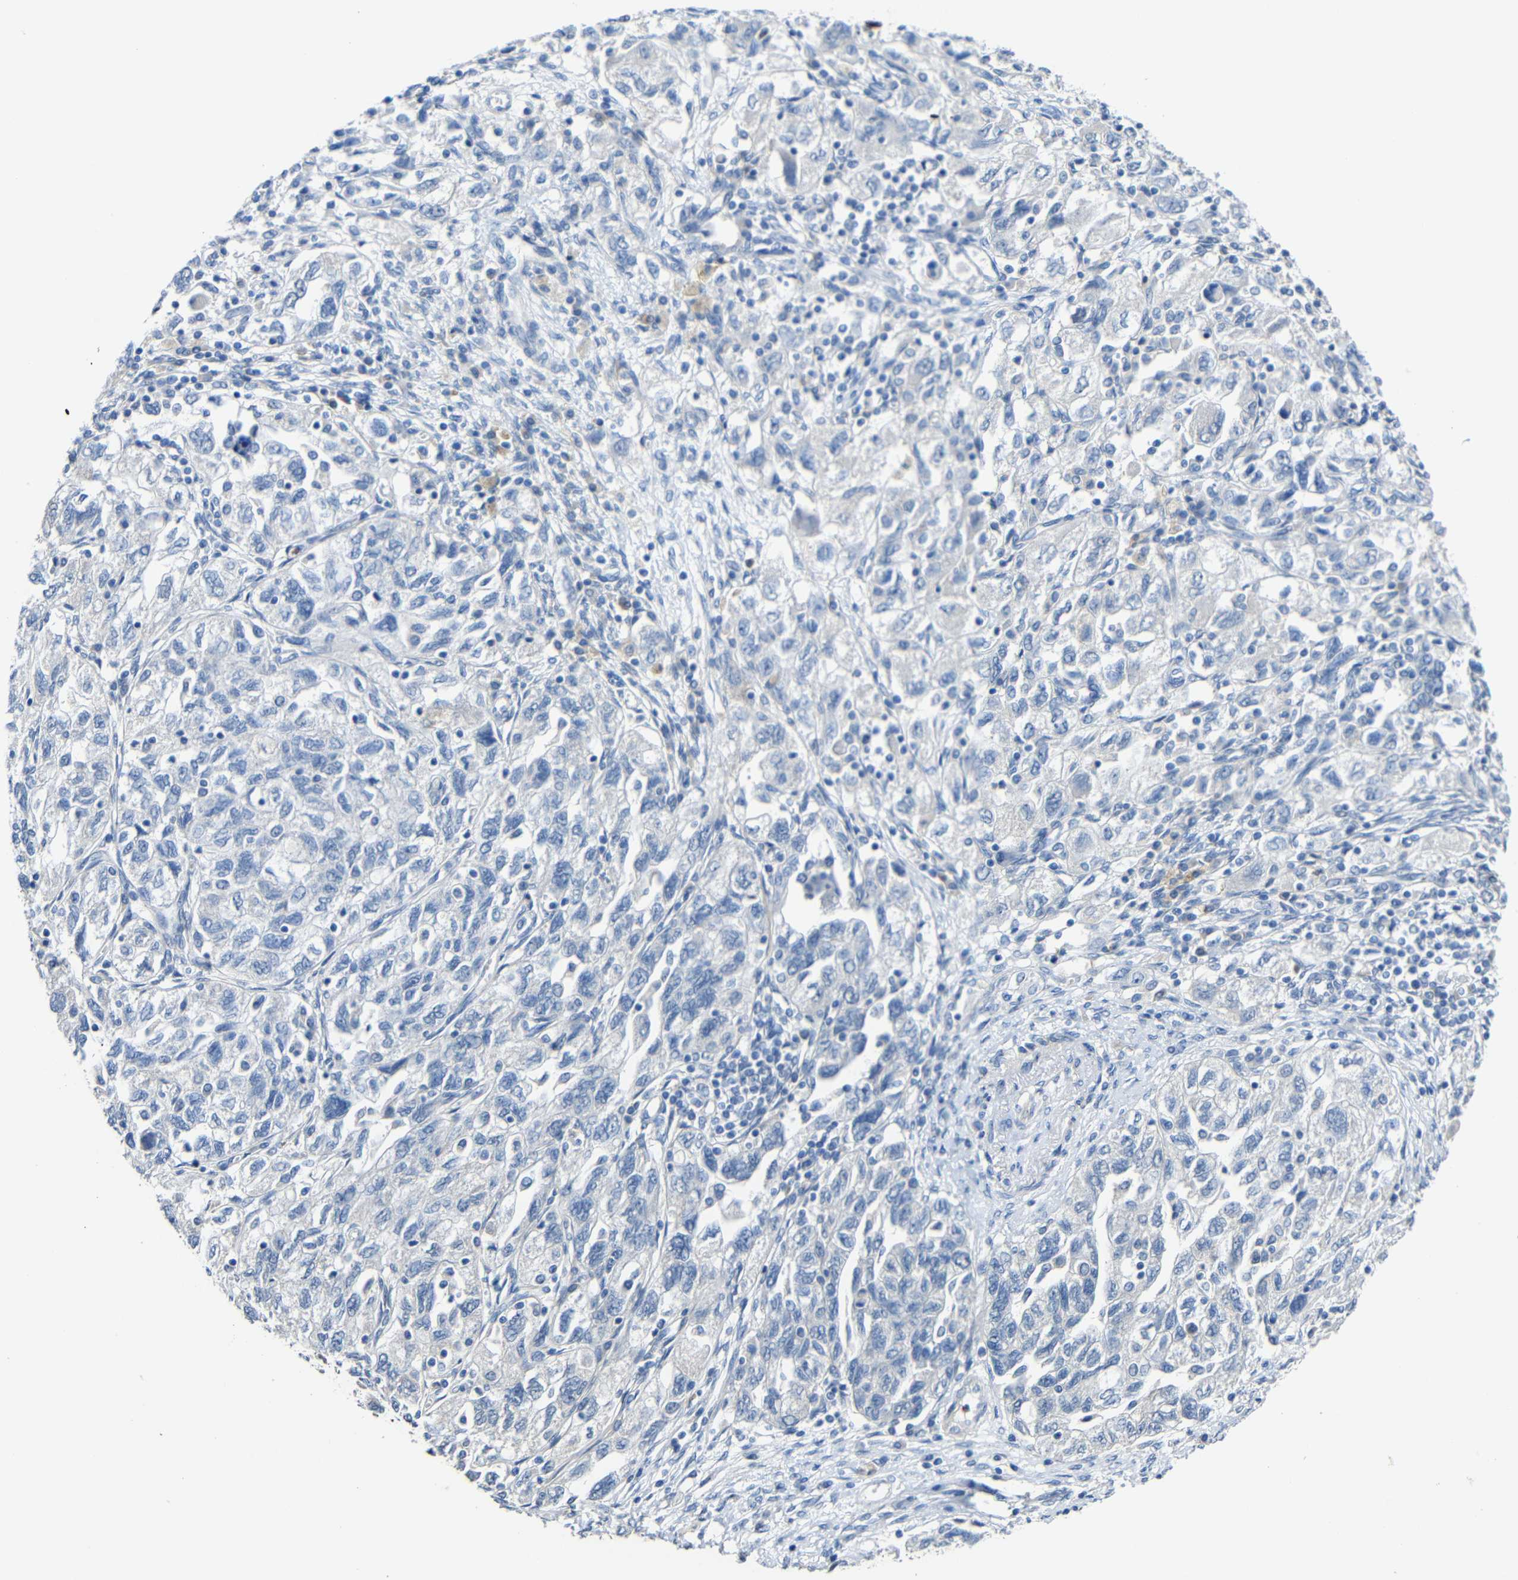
{"staining": {"intensity": "negative", "quantity": "none", "location": "none"}, "tissue": "ovarian cancer", "cell_type": "Tumor cells", "image_type": "cancer", "snomed": [{"axis": "morphology", "description": "Carcinoma, NOS"}, {"axis": "morphology", "description": "Cystadenocarcinoma, serous, NOS"}, {"axis": "topography", "description": "Ovary"}], "caption": "Serous cystadenocarcinoma (ovarian) was stained to show a protein in brown. There is no significant staining in tumor cells.", "gene": "STBD1", "patient": {"sex": "female", "age": 69}}